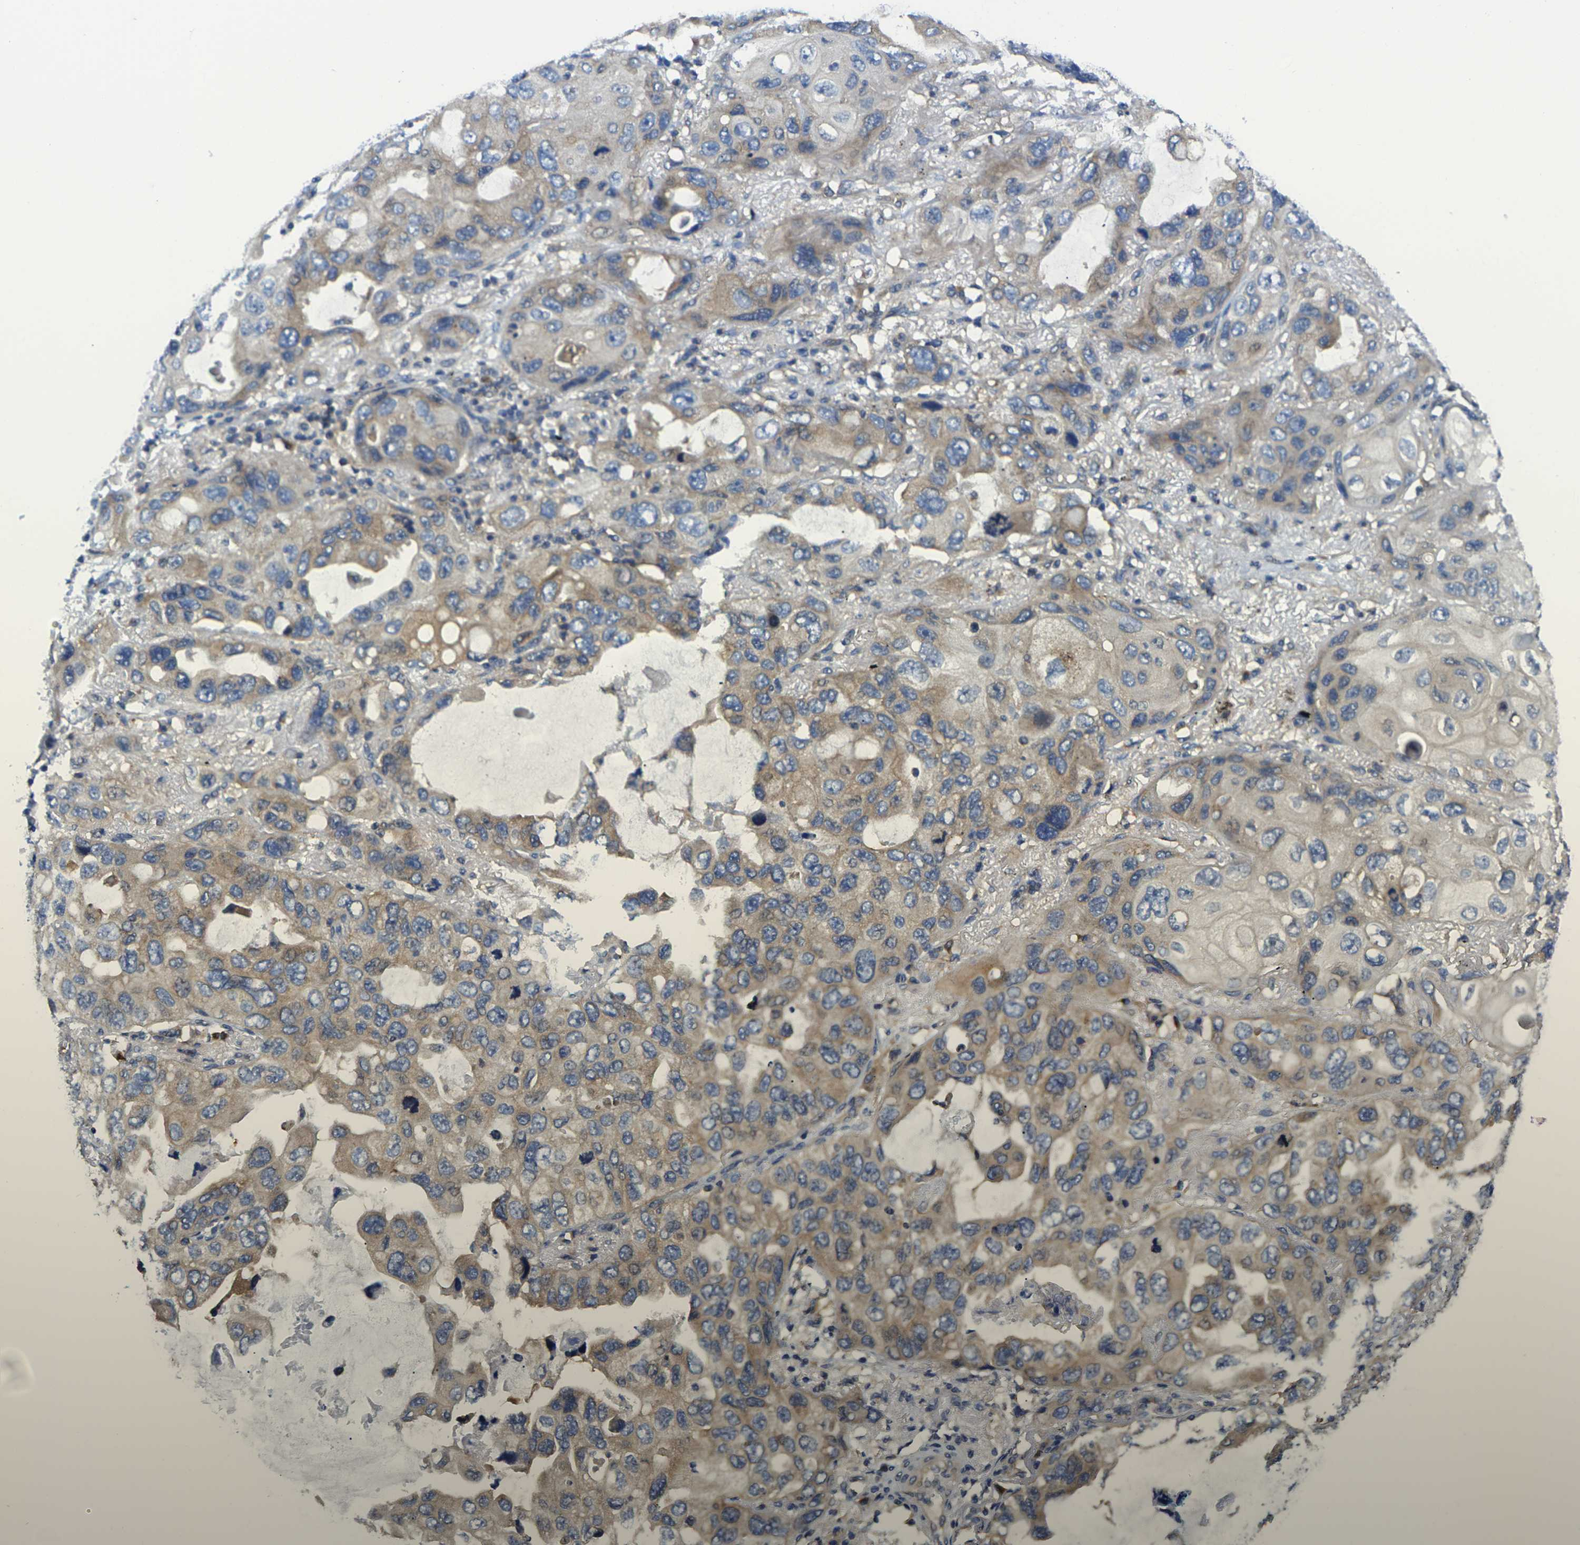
{"staining": {"intensity": "weak", "quantity": "25%-75%", "location": "cytoplasmic/membranous"}, "tissue": "lung cancer", "cell_type": "Tumor cells", "image_type": "cancer", "snomed": [{"axis": "morphology", "description": "Squamous cell carcinoma, NOS"}, {"axis": "topography", "description": "Lung"}], "caption": "Lung cancer (squamous cell carcinoma) stained with DAB immunohistochemistry shows low levels of weak cytoplasmic/membranous positivity in about 25%-75% of tumor cells. The staining is performed using DAB brown chromogen to label protein expression. The nuclei are counter-stained blue using hematoxylin.", "gene": "TMCC2", "patient": {"sex": "female", "age": 73}}